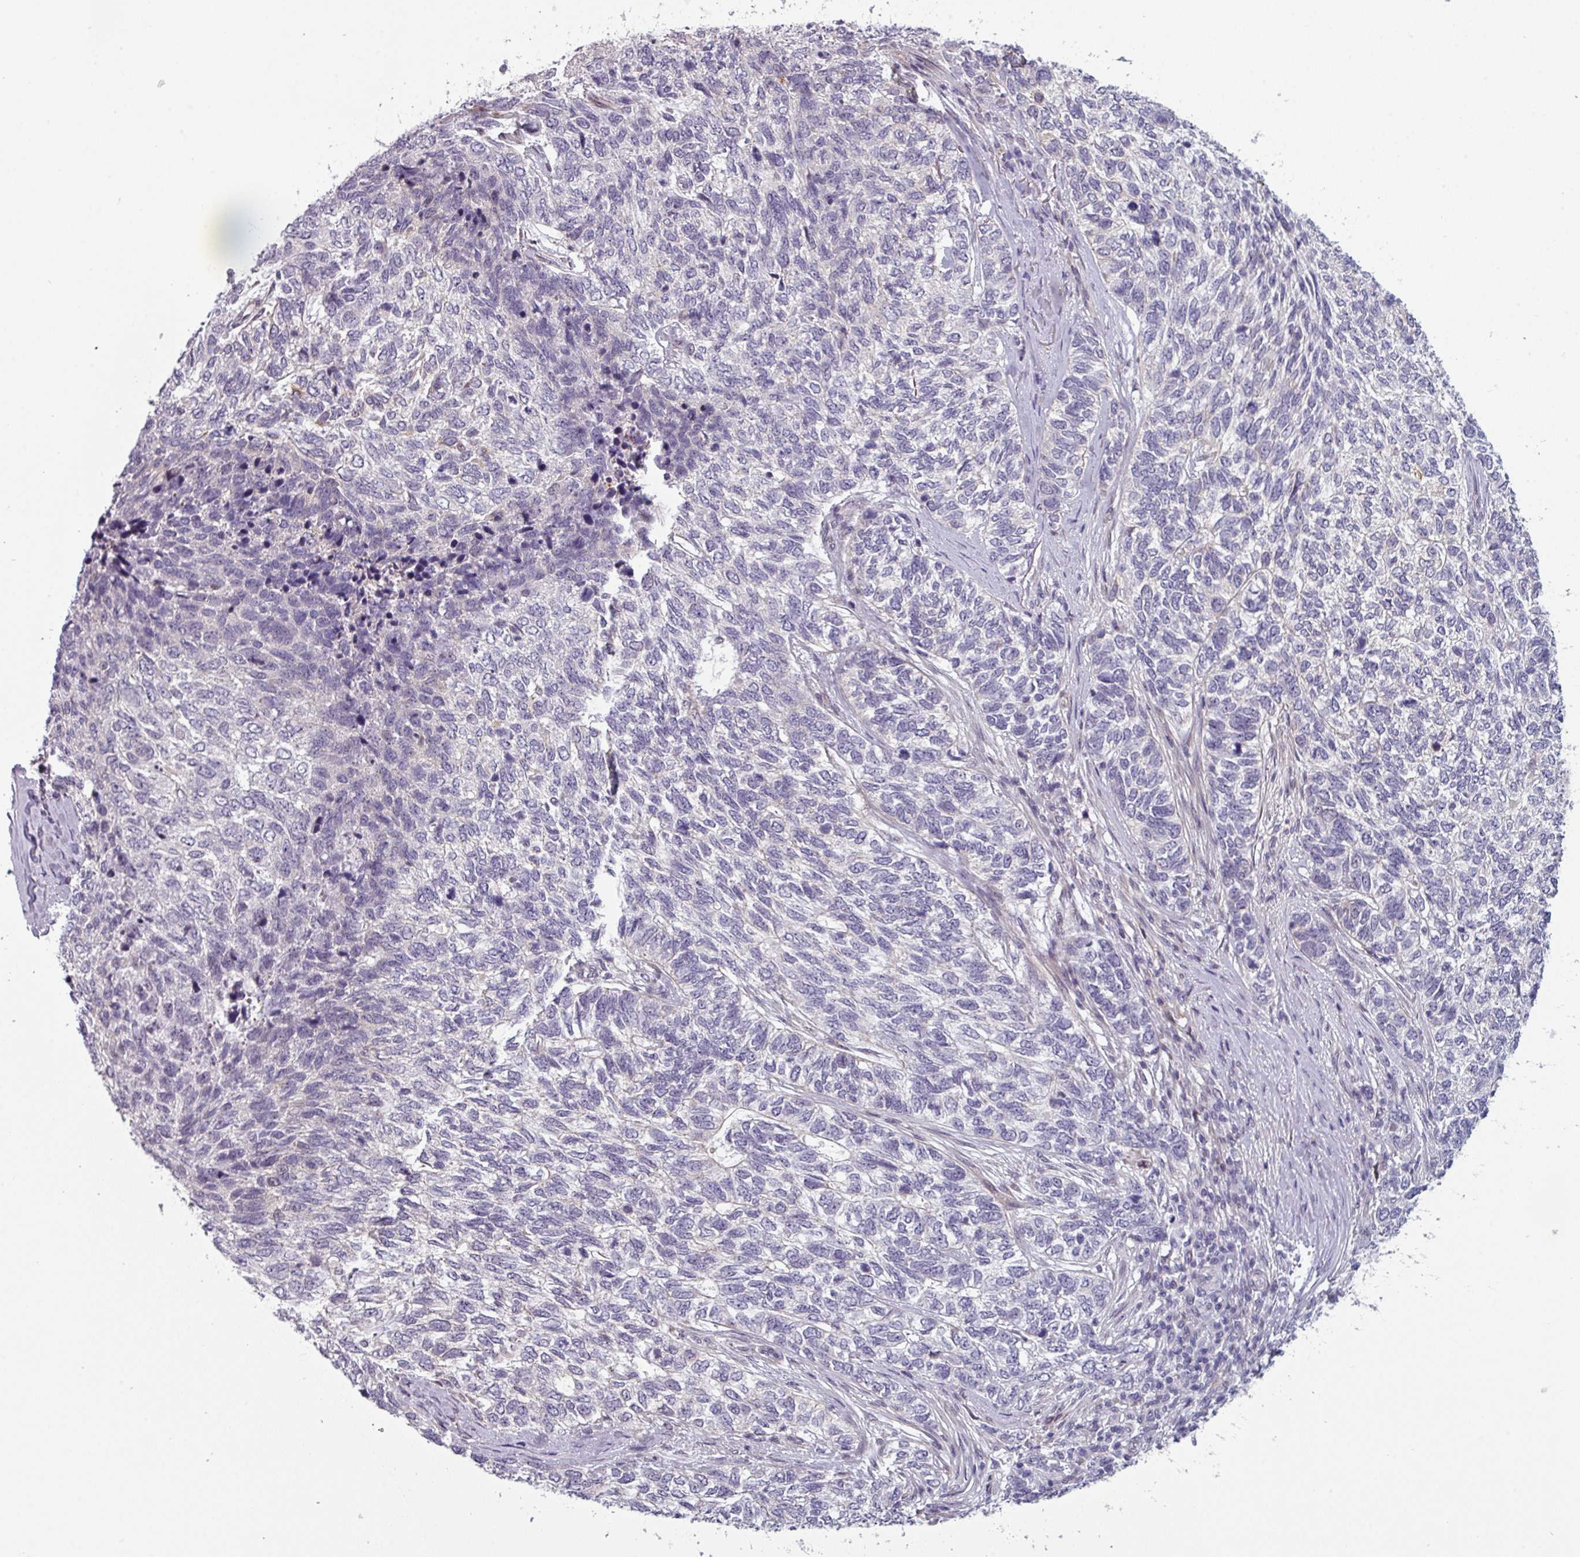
{"staining": {"intensity": "negative", "quantity": "none", "location": "none"}, "tissue": "skin cancer", "cell_type": "Tumor cells", "image_type": "cancer", "snomed": [{"axis": "morphology", "description": "Basal cell carcinoma"}, {"axis": "topography", "description": "Skin"}], "caption": "This is an immunohistochemistry (IHC) micrograph of basal cell carcinoma (skin). There is no positivity in tumor cells.", "gene": "PRAMEF12", "patient": {"sex": "female", "age": 65}}